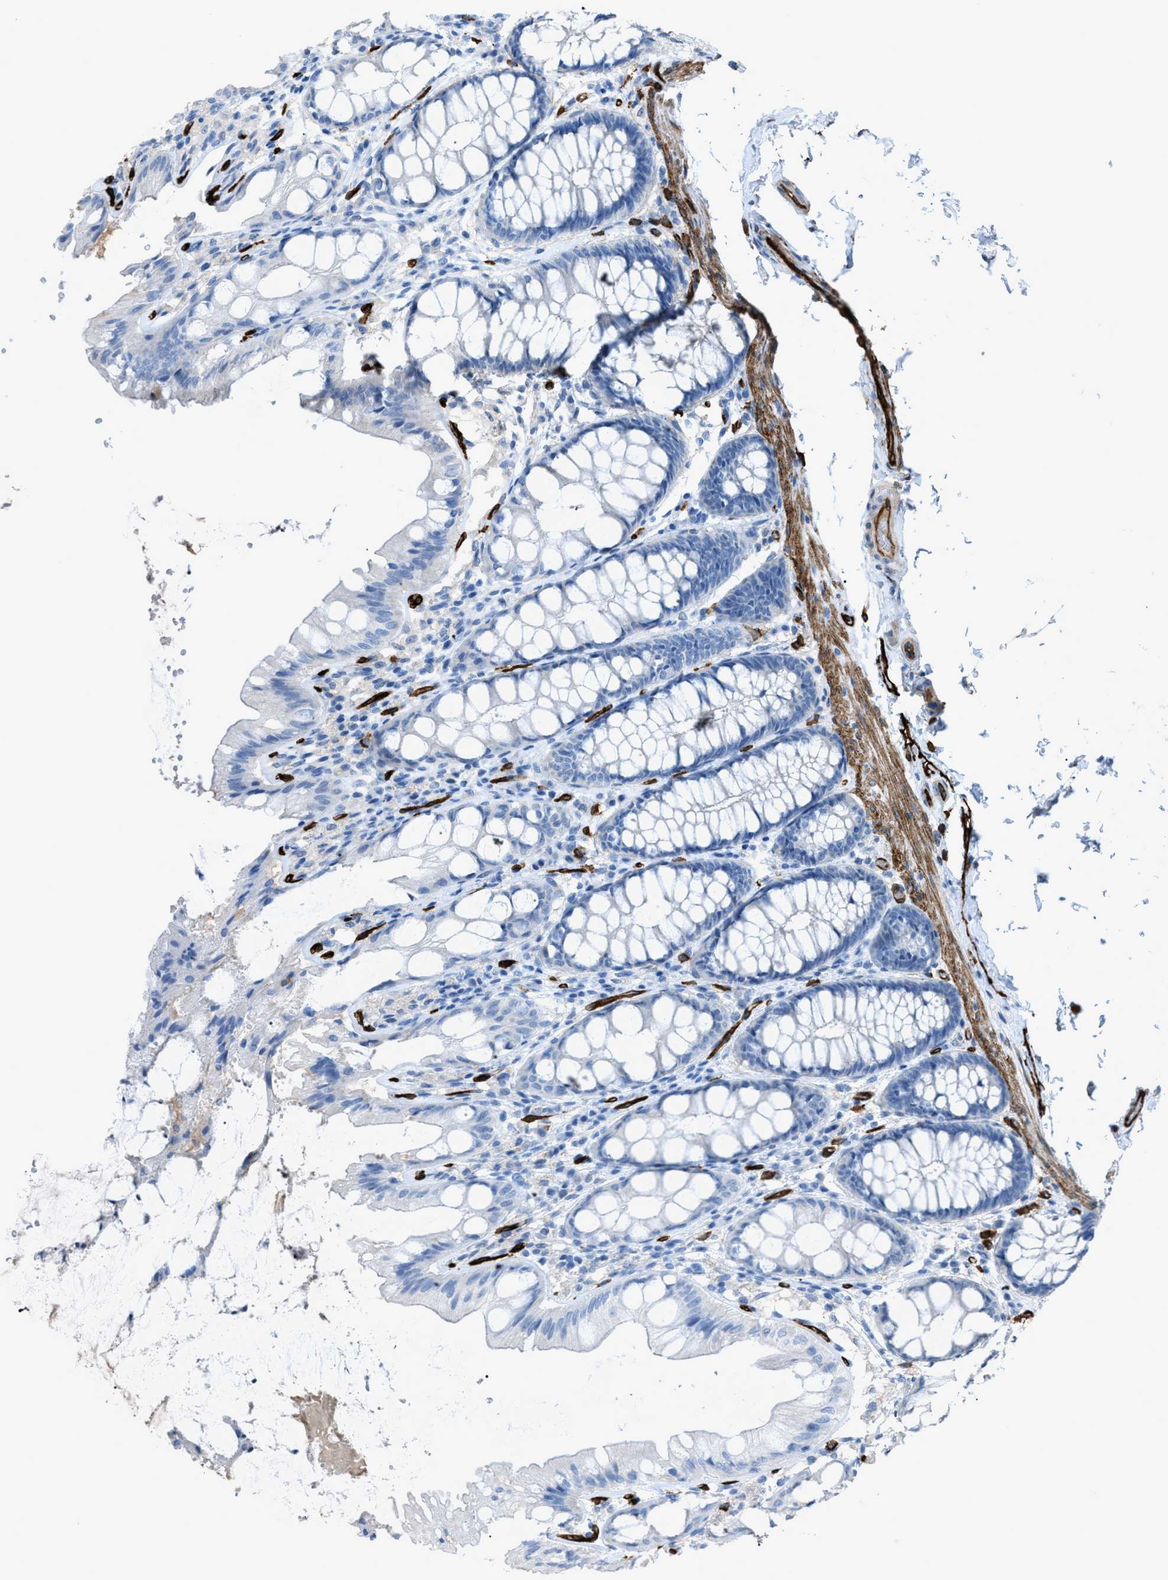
{"staining": {"intensity": "strong", "quantity": ">75%", "location": "cytoplasmic/membranous"}, "tissue": "colon", "cell_type": "Endothelial cells", "image_type": "normal", "snomed": [{"axis": "morphology", "description": "Normal tissue, NOS"}, {"axis": "topography", "description": "Colon"}], "caption": "Protein analysis of benign colon exhibits strong cytoplasmic/membranous positivity in about >75% of endothelial cells.", "gene": "SLC22A15", "patient": {"sex": "male", "age": 47}}